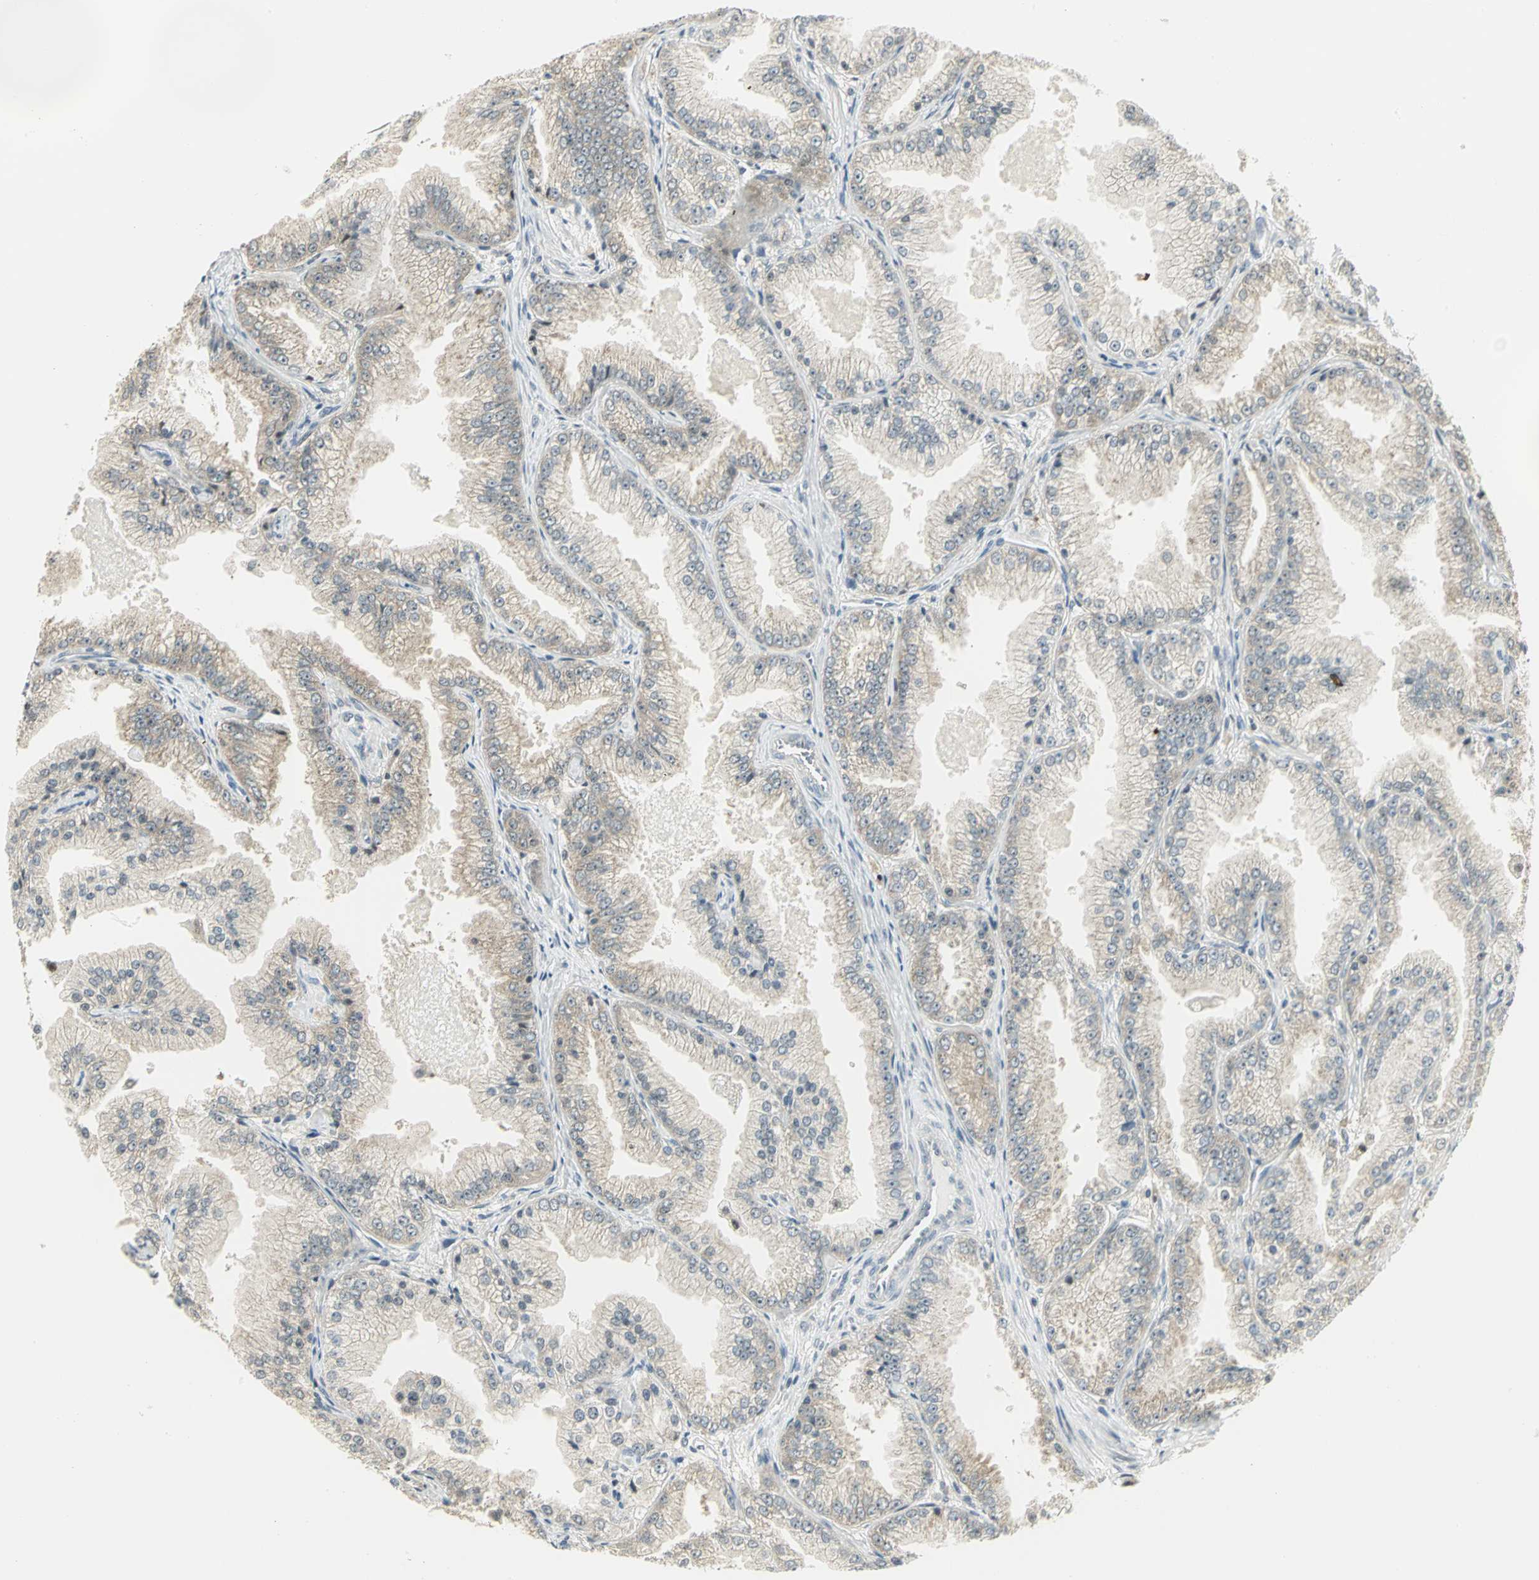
{"staining": {"intensity": "weak", "quantity": ">75%", "location": "cytoplasmic/membranous"}, "tissue": "prostate cancer", "cell_type": "Tumor cells", "image_type": "cancer", "snomed": [{"axis": "morphology", "description": "Adenocarcinoma, High grade"}, {"axis": "topography", "description": "Prostate"}], "caption": "About >75% of tumor cells in adenocarcinoma (high-grade) (prostate) exhibit weak cytoplasmic/membranous protein positivity as visualized by brown immunohistochemical staining.", "gene": "PSMC4", "patient": {"sex": "male", "age": 61}}